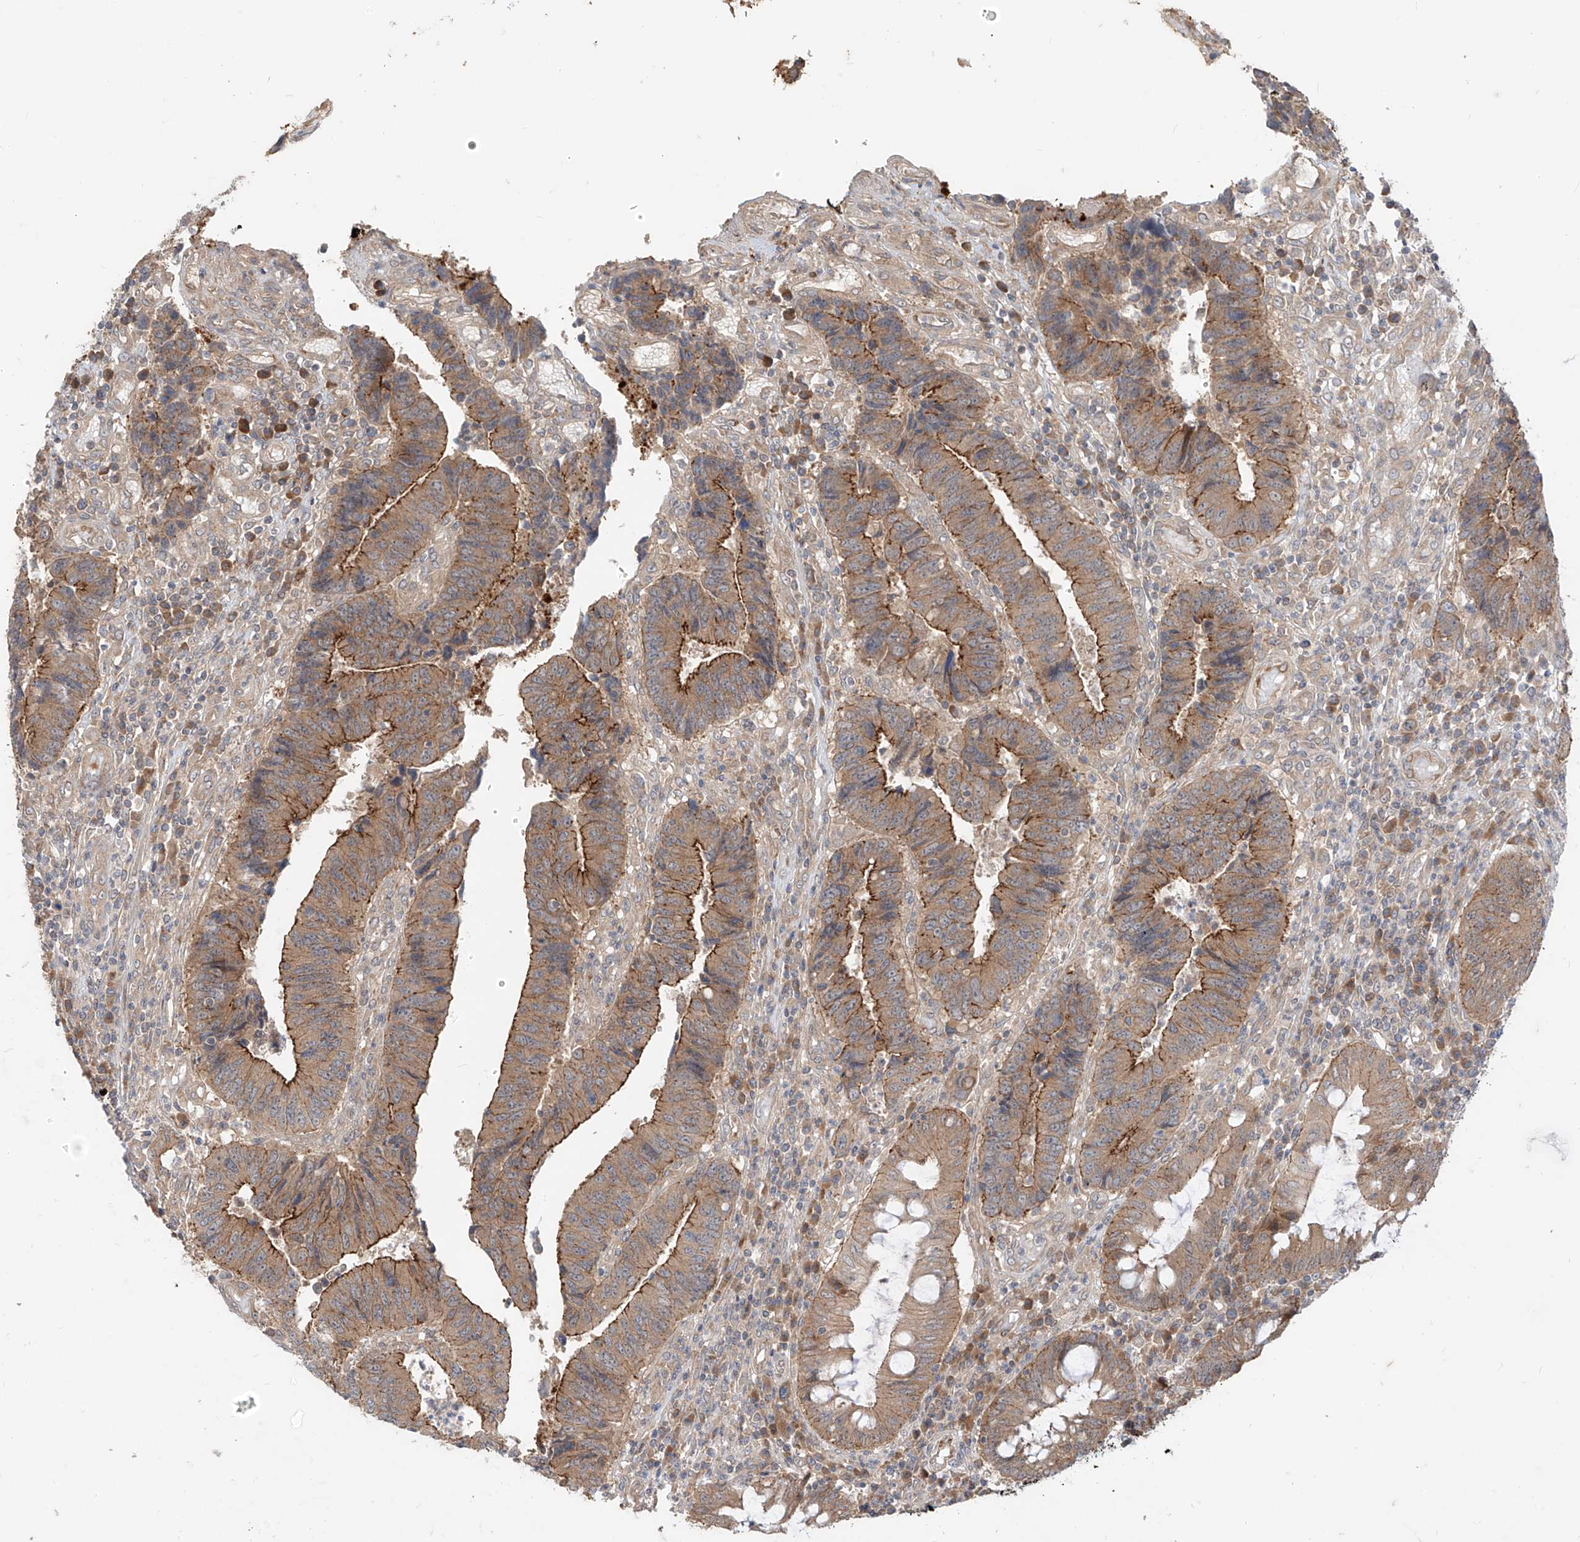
{"staining": {"intensity": "moderate", "quantity": ">75%", "location": "cytoplasmic/membranous"}, "tissue": "colorectal cancer", "cell_type": "Tumor cells", "image_type": "cancer", "snomed": [{"axis": "morphology", "description": "Adenocarcinoma, NOS"}, {"axis": "topography", "description": "Rectum"}], "caption": "Protein staining of adenocarcinoma (colorectal) tissue reveals moderate cytoplasmic/membranous positivity in approximately >75% of tumor cells.", "gene": "MTUS2", "patient": {"sex": "male", "age": 84}}